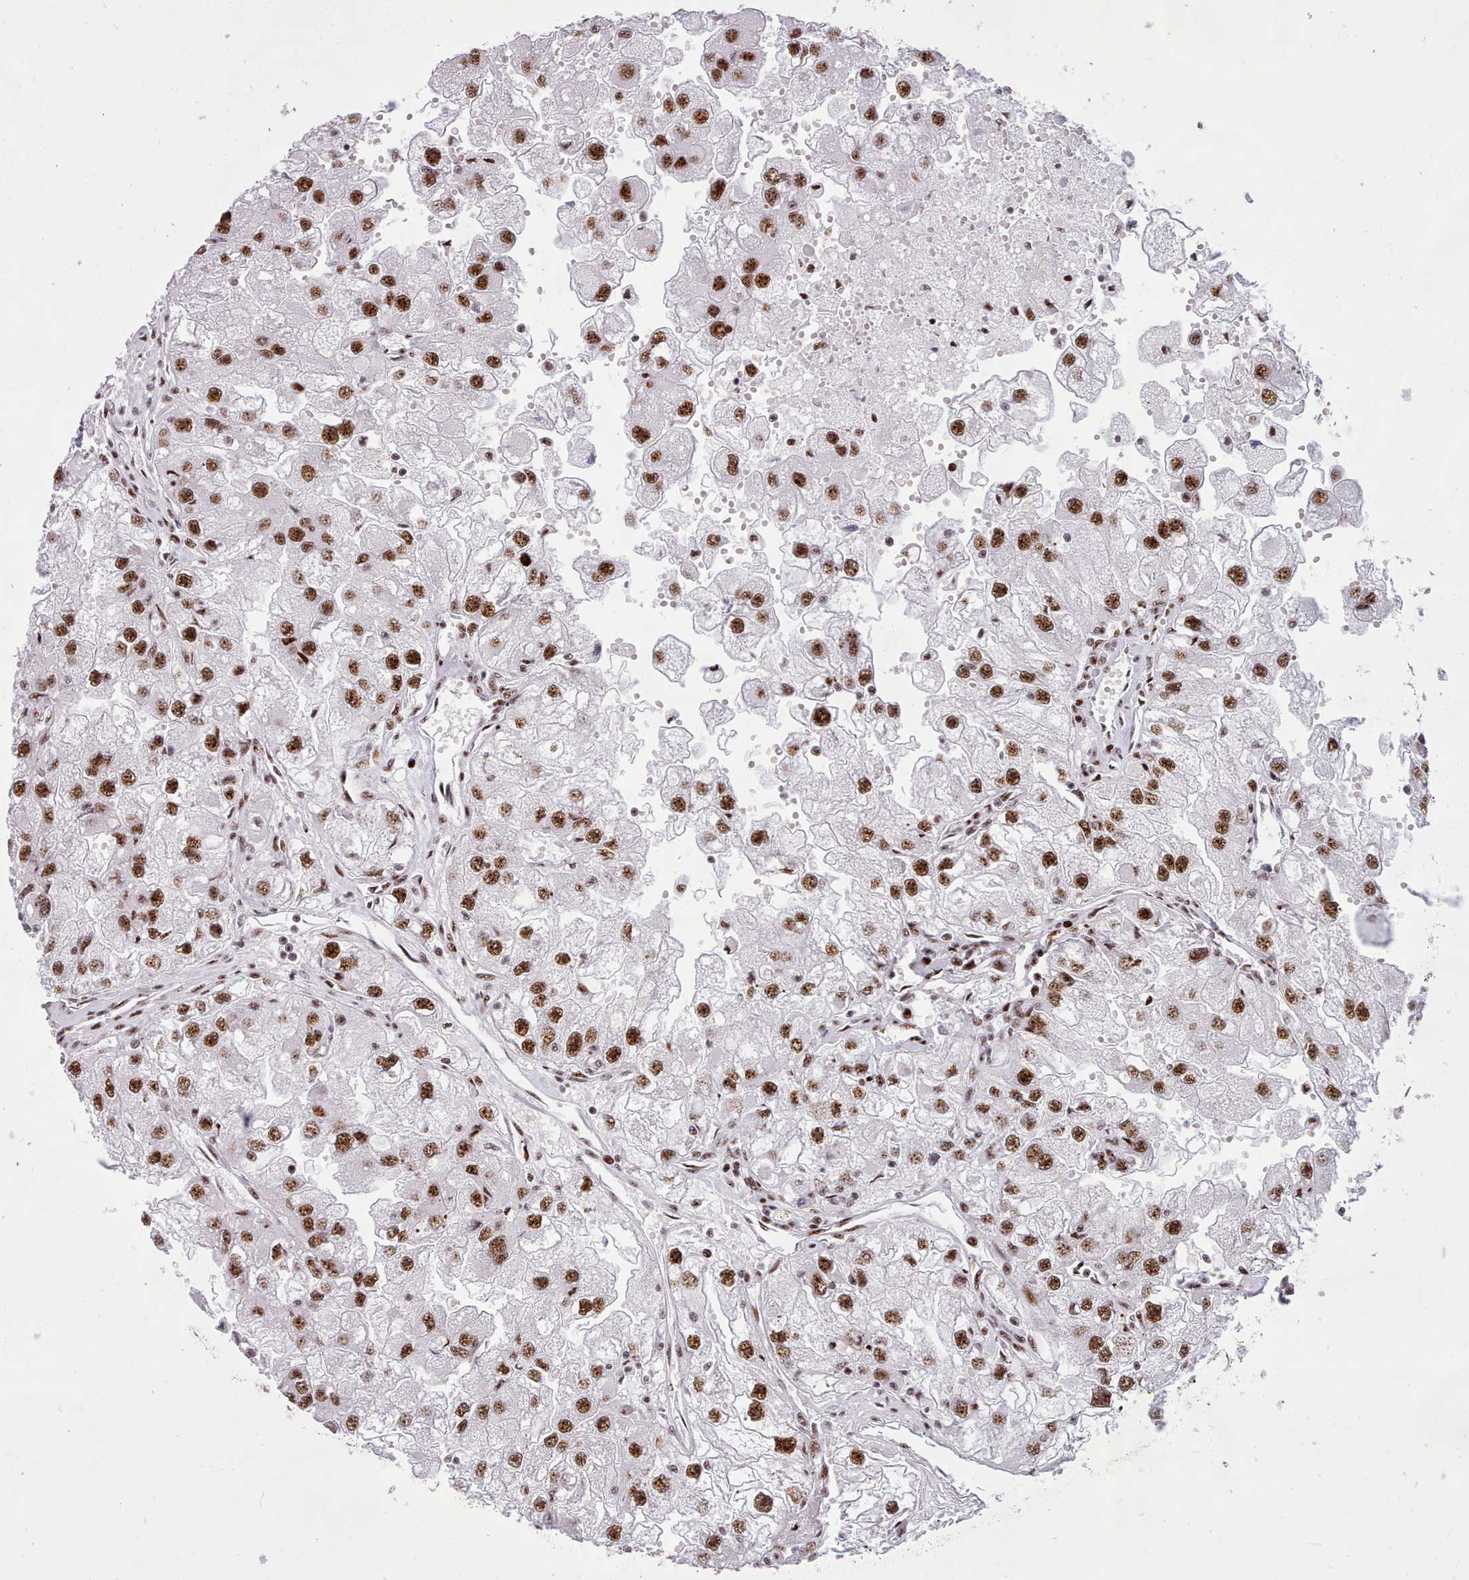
{"staining": {"intensity": "strong", "quantity": ">75%", "location": "nuclear"}, "tissue": "renal cancer", "cell_type": "Tumor cells", "image_type": "cancer", "snomed": [{"axis": "morphology", "description": "Adenocarcinoma, NOS"}, {"axis": "topography", "description": "Kidney"}], "caption": "Protein analysis of renal cancer tissue shows strong nuclear positivity in about >75% of tumor cells.", "gene": "TMEM35B", "patient": {"sex": "male", "age": 63}}